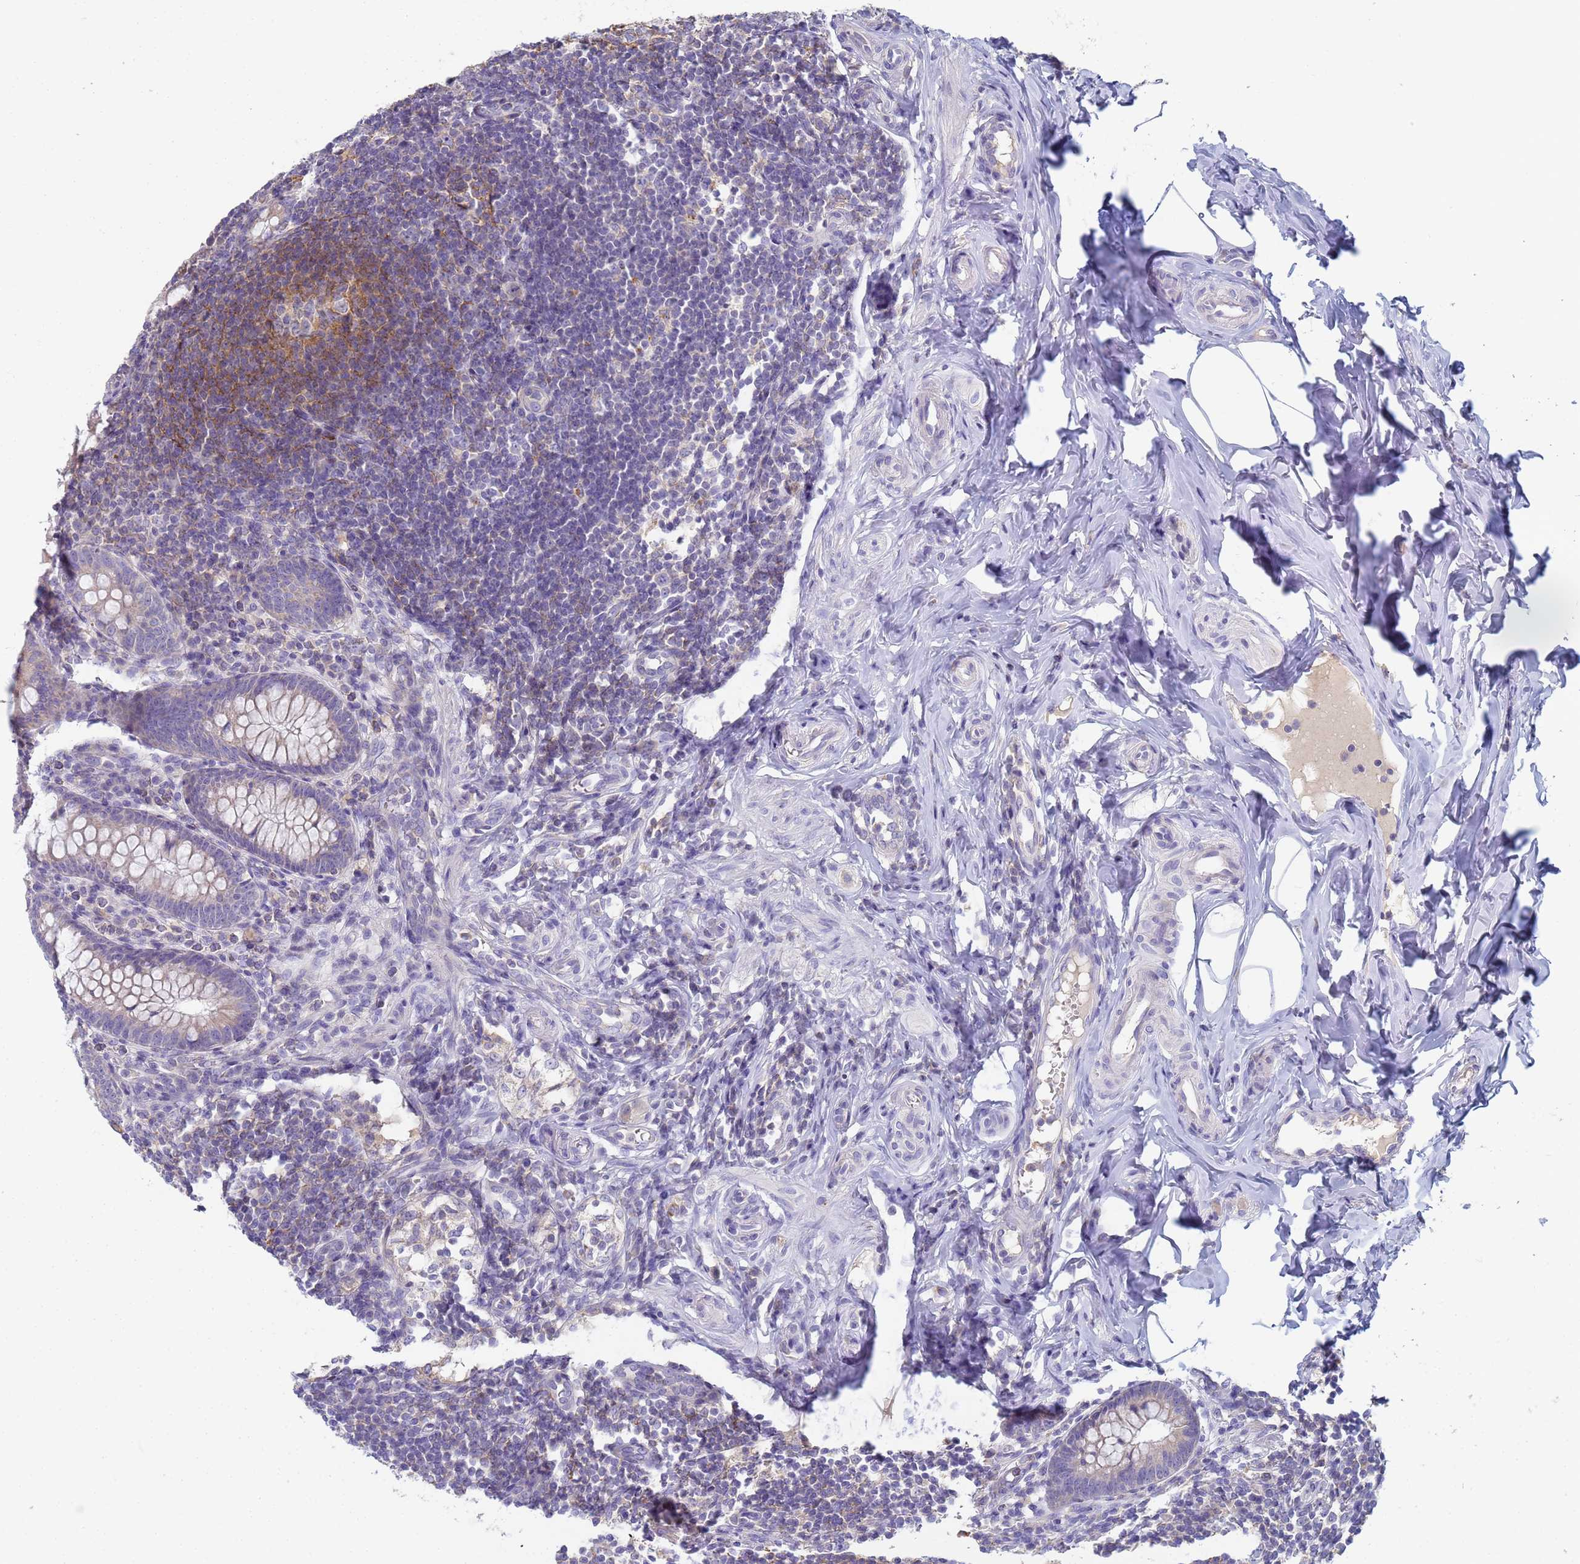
{"staining": {"intensity": "weak", "quantity": "<25%", "location": "cytoplasmic/membranous"}, "tissue": "appendix", "cell_type": "Glandular cells", "image_type": "normal", "snomed": [{"axis": "morphology", "description": "Normal tissue, NOS"}, {"axis": "topography", "description": "Appendix"}], "caption": "Immunohistochemistry (IHC) micrograph of normal appendix: appendix stained with DAB shows no significant protein staining in glandular cells. (DAB immunohistochemistry (IHC) with hematoxylin counter stain).", "gene": "CR1", "patient": {"sex": "female", "age": 33}}